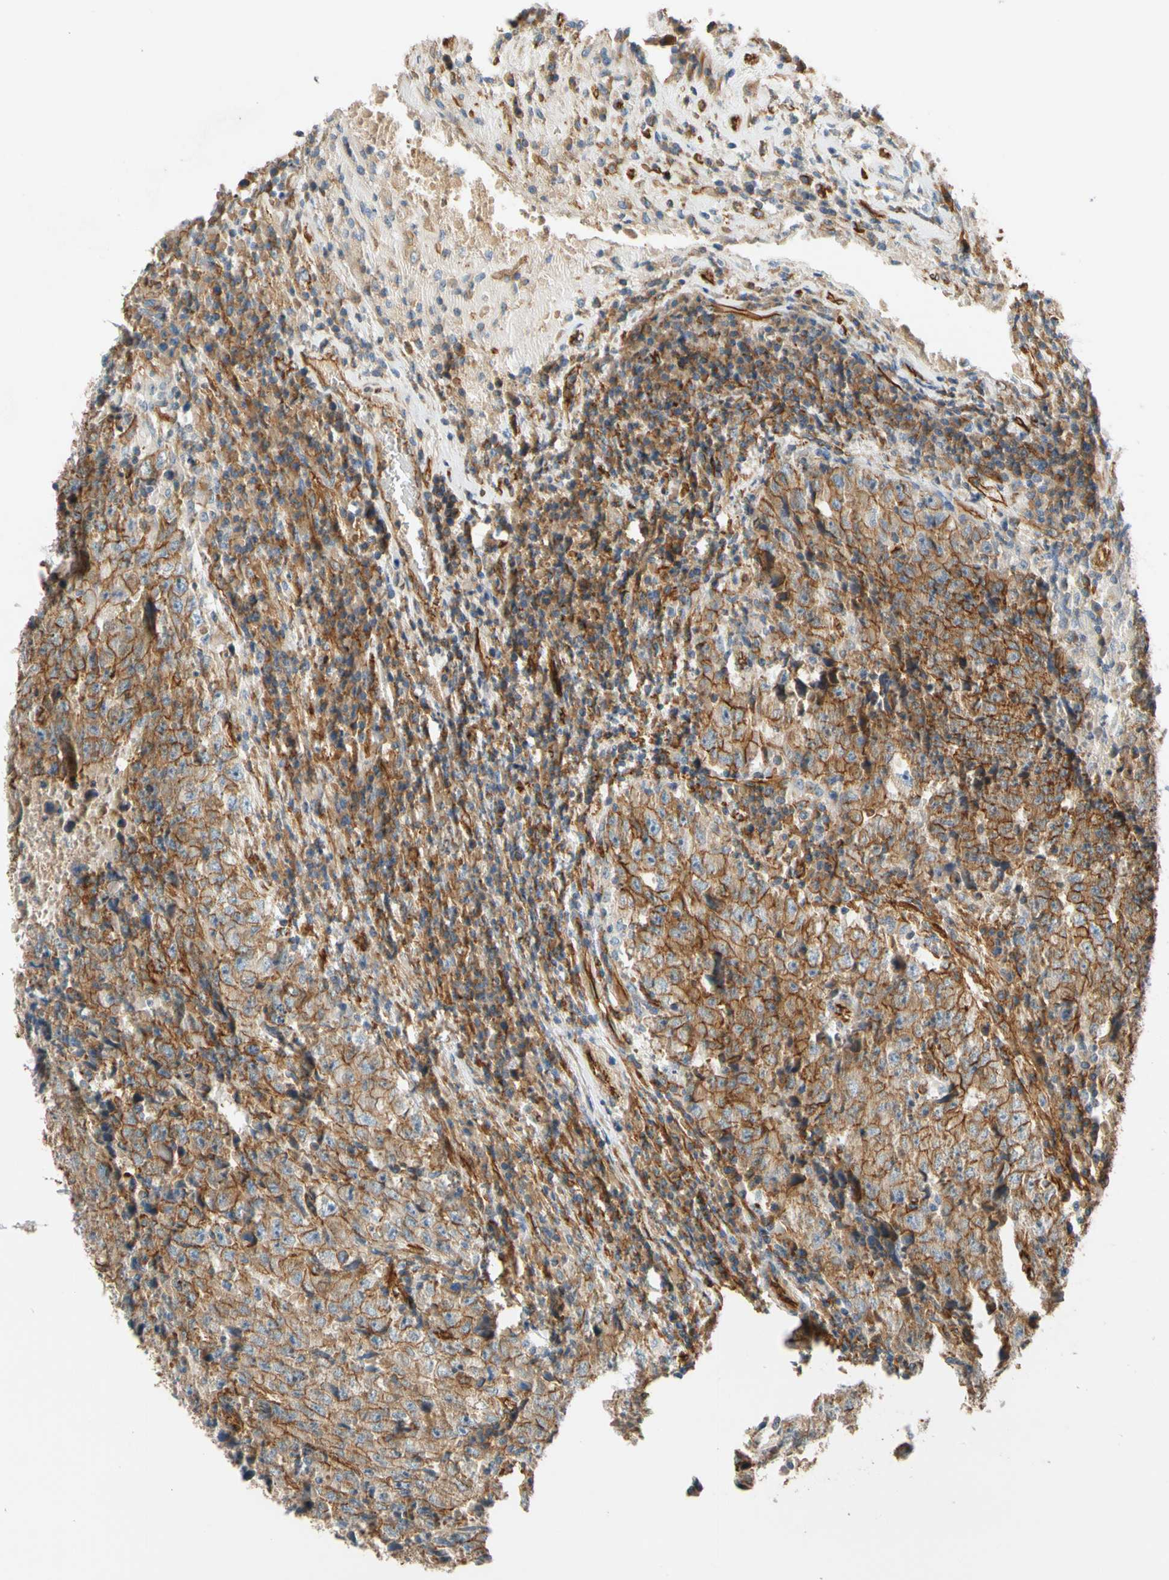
{"staining": {"intensity": "moderate", "quantity": ">75%", "location": "cytoplasmic/membranous"}, "tissue": "testis cancer", "cell_type": "Tumor cells", "image_type": "cancer", "snomed": [{"axis": "morphology", "description": "Necrosis, NOS"}, {"axis": "morphology", "description": "Carcinoma, Embryonal, NOS"}, {"axis": "topography", "description": "Testis"}], "caption": "Brown immunohistochemical staining in human testis cancer demonstrates moderate cytoplasmic/membranous positivity in about >75% of tumor cells.", "gene": "SPTAN1", "patient": {"sex": "male", "age": 19}}